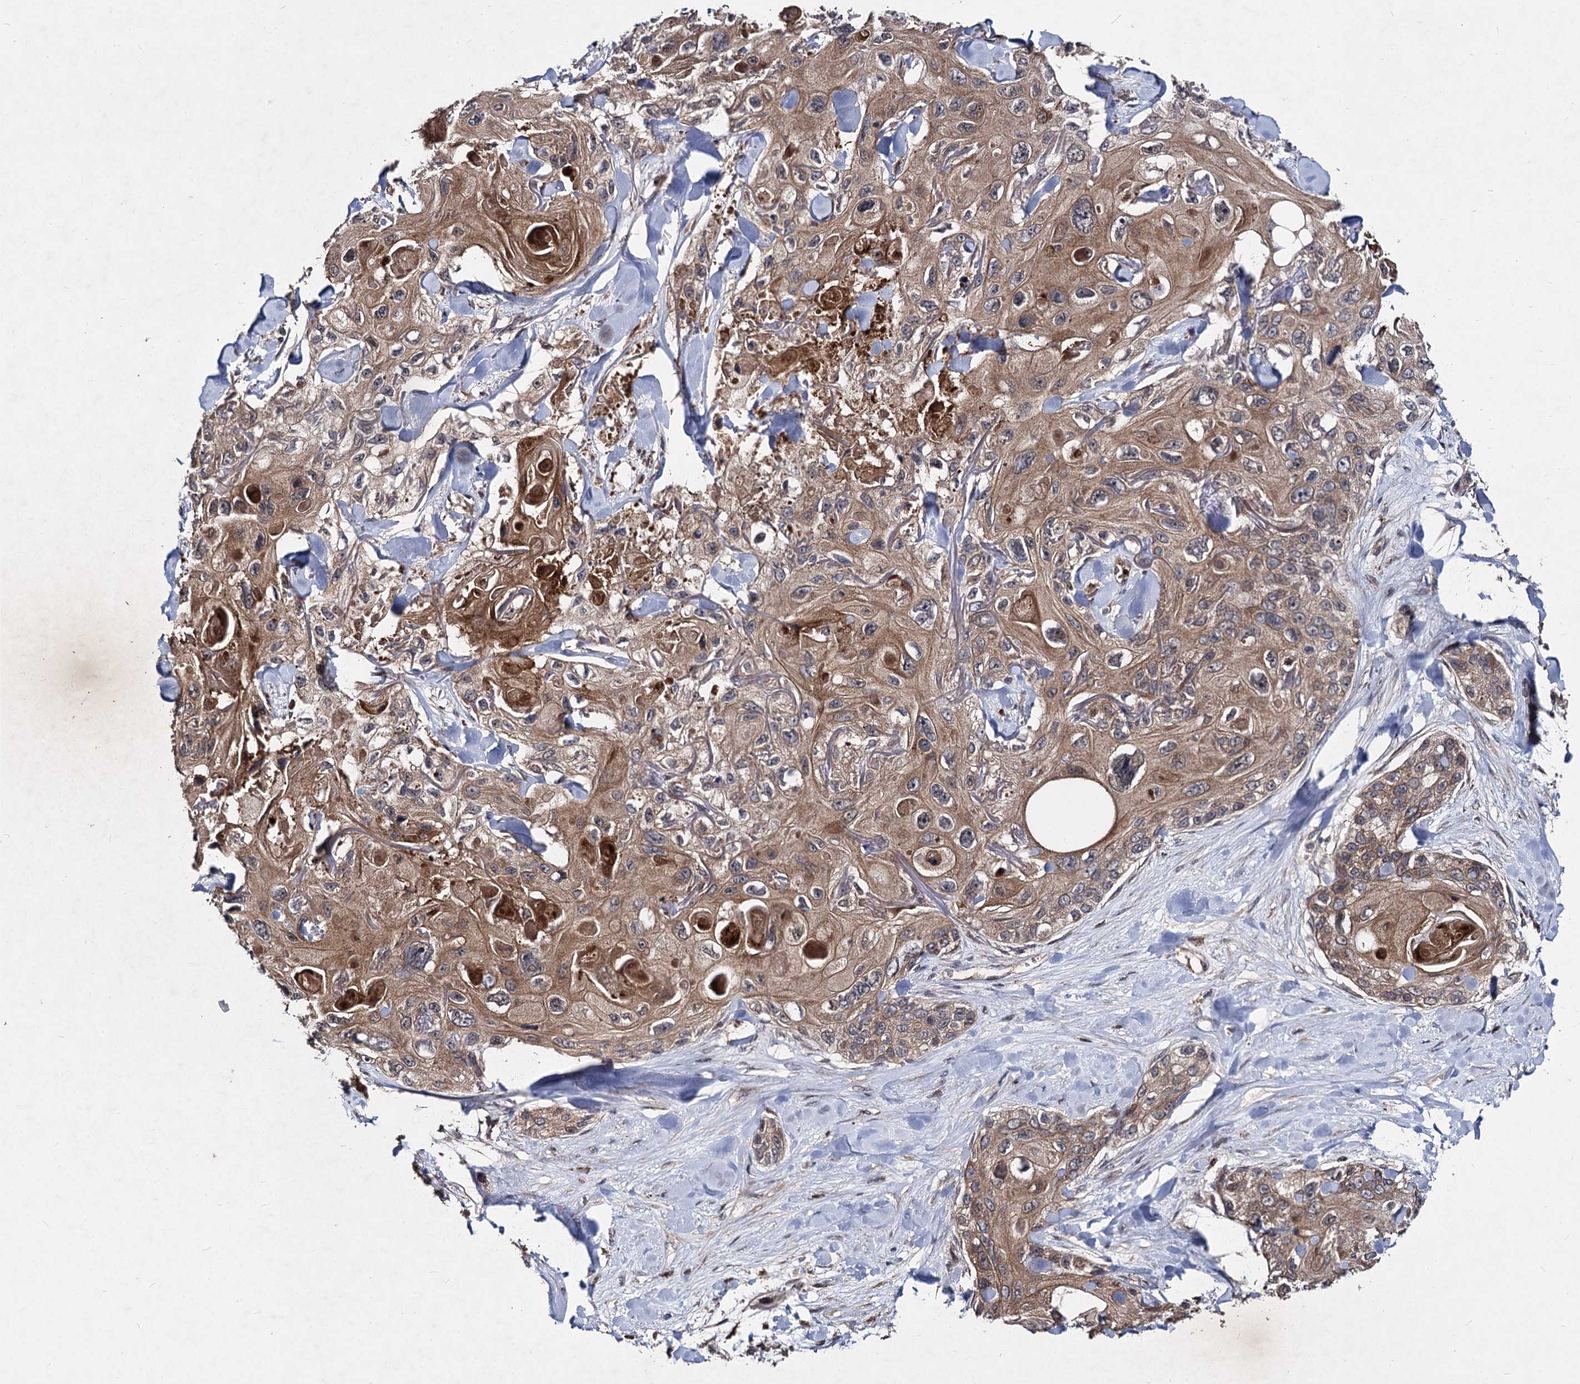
{"staining": {"intensity": "weak", "quantity": ">75%", "location": "cytoplasmic/membranous"}, "tissue": "skin cancer", "cell_type": "Tumor cells", "image_type": "cancer", "snomed": [{"axis": "morphology", "description": "Normal tissue, NOS"}, {"axis": "morphology", "description": "Squamous cell carcinoma, NOS"}, {"axis": "topography", "description": "Skin"}], "caption": "Immunohistochemical staining of skin cancer shows low levels of weak cytoplasmic/membranous positivity in about >75% of tumor cells.", "gene": "BCL2L2", "patient": {"sex": "male", "age": 72}}